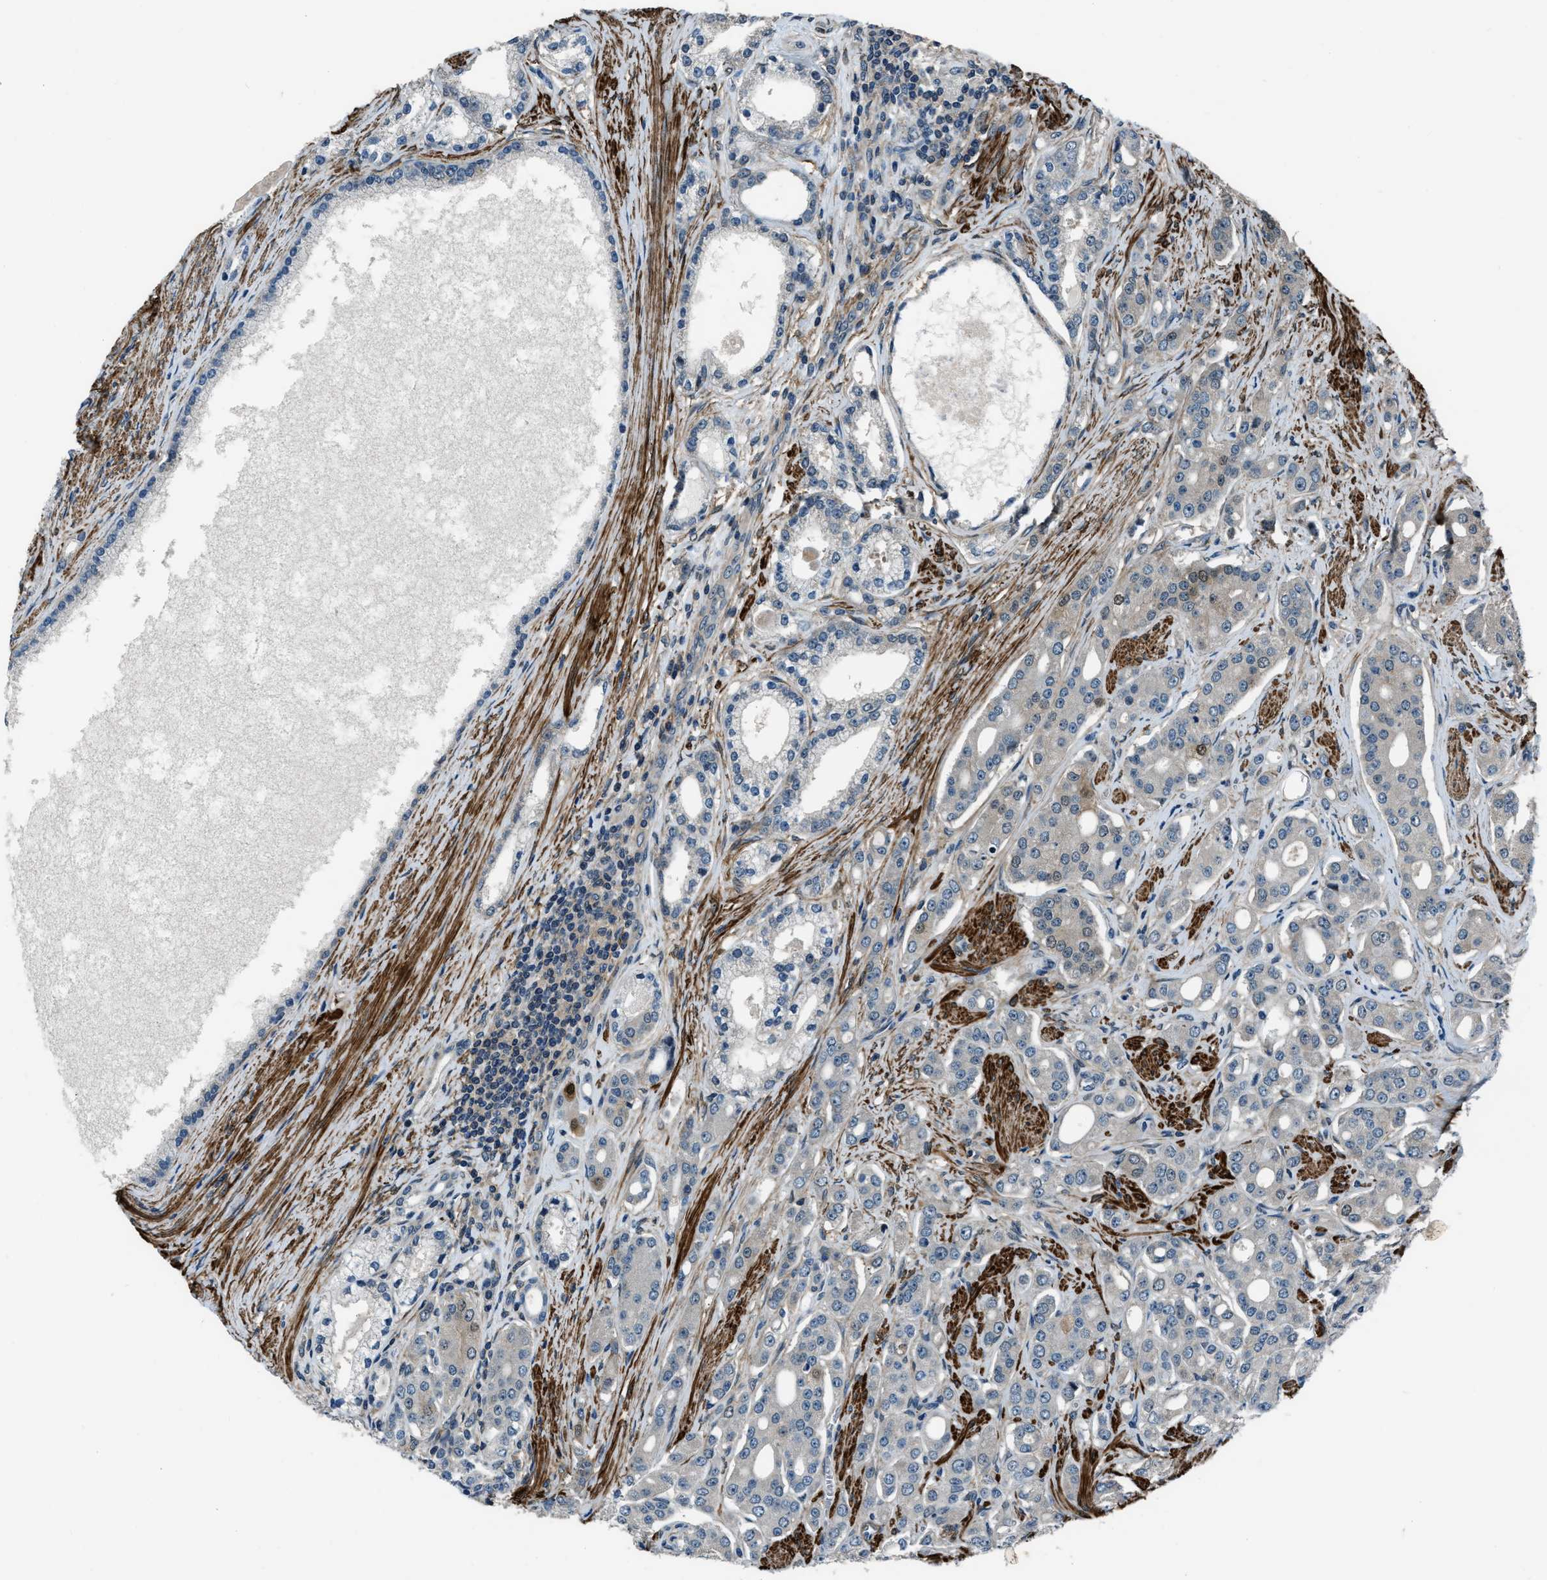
{"staining": {"intensity": "negative", "quantity": "none", "location": "none"}, "tissue": "prostate cancer", "cell_type": "Tumor cells", "image_type": "cancer", "snomed": [{"axis": "morphology", "description": "Adenocarcinoma, High grade"}, {"axis": "topography", "description": "Prostate"}], "caption": "IHC of human adenocarcinoma (high-grade) (prostate) shows no staining in tumor cells.", "gene": "NUDCD3", "patient": {"sex": "male", "age": 71}}